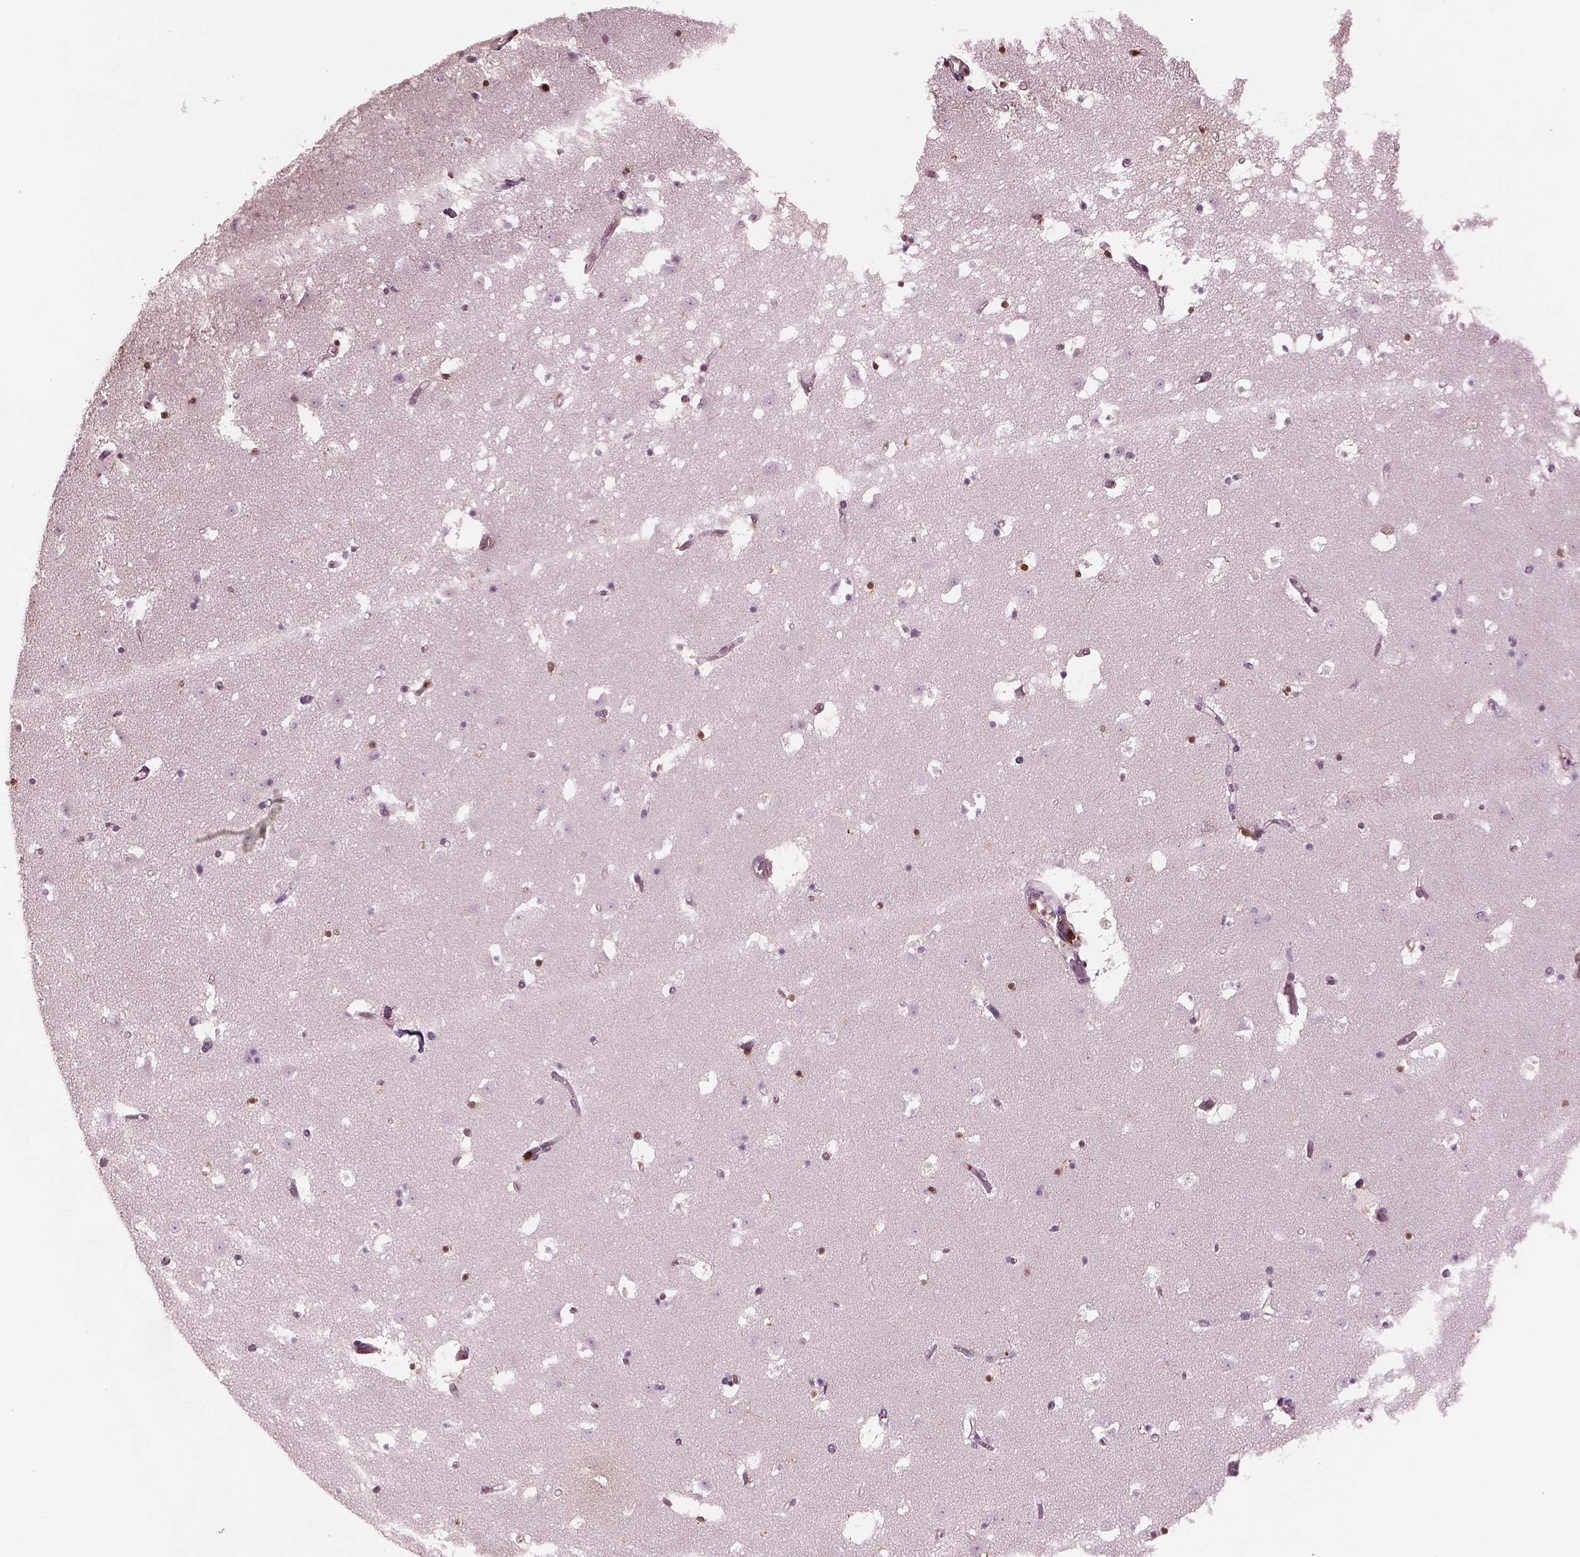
{"staining": {"intensity": "negative", "quantity": "none", "location": "none"}, "tissue": "caudate", "cell_type": "Glial cells", "image_type": "normal", "snomed": [{"axis": "morphology", "description": "Normal tissue, NOS"}, {"axis": "topography", "description": "Lateral ventricle wall"}], "caption": "Immunohistochemistry (IHC) of benign caudate displays no staining in glial cells. (Brightfield microscopy of DAB immunohistochemistry (IHC) at high magnification).", "gene": "IL31RA", "patient": {"sex": "female", "age": 42}}